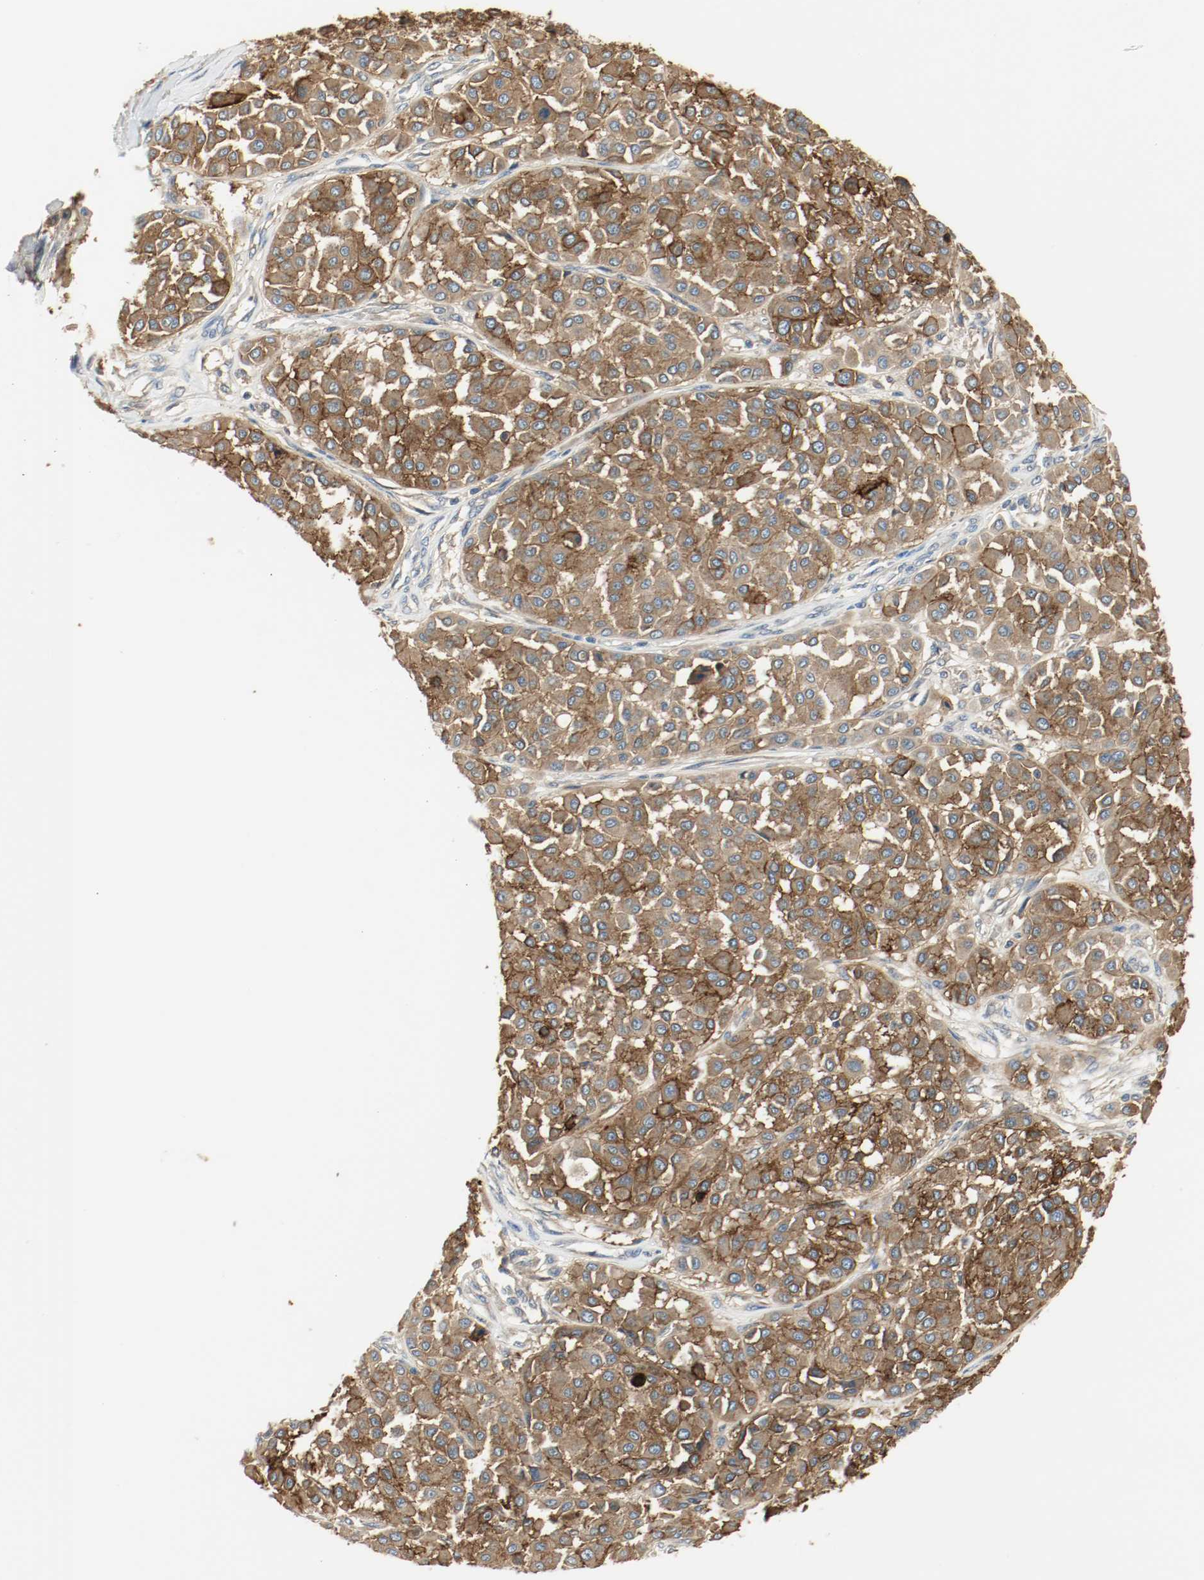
{"staining": {"intensity": "strong", "quantity": ">75%", "location": "cytoplasmic/membranous"}, "tissue": "melanoma", "cell_type": "Tumor cells", "image_type": "cancer", "snomed": [{"axis": "morphology", "description": "Malignant melanoma, Metastatic site"}, {"axis": "topography", "description": "Soft tissue"}], "caption": "IHC of melanoma displays high levels of strong cytoplasmic/membranous positivity in approximately >75% of tumor cells.", "gene": "MELTF", "patient": {"sex": "male", "age": 41}}